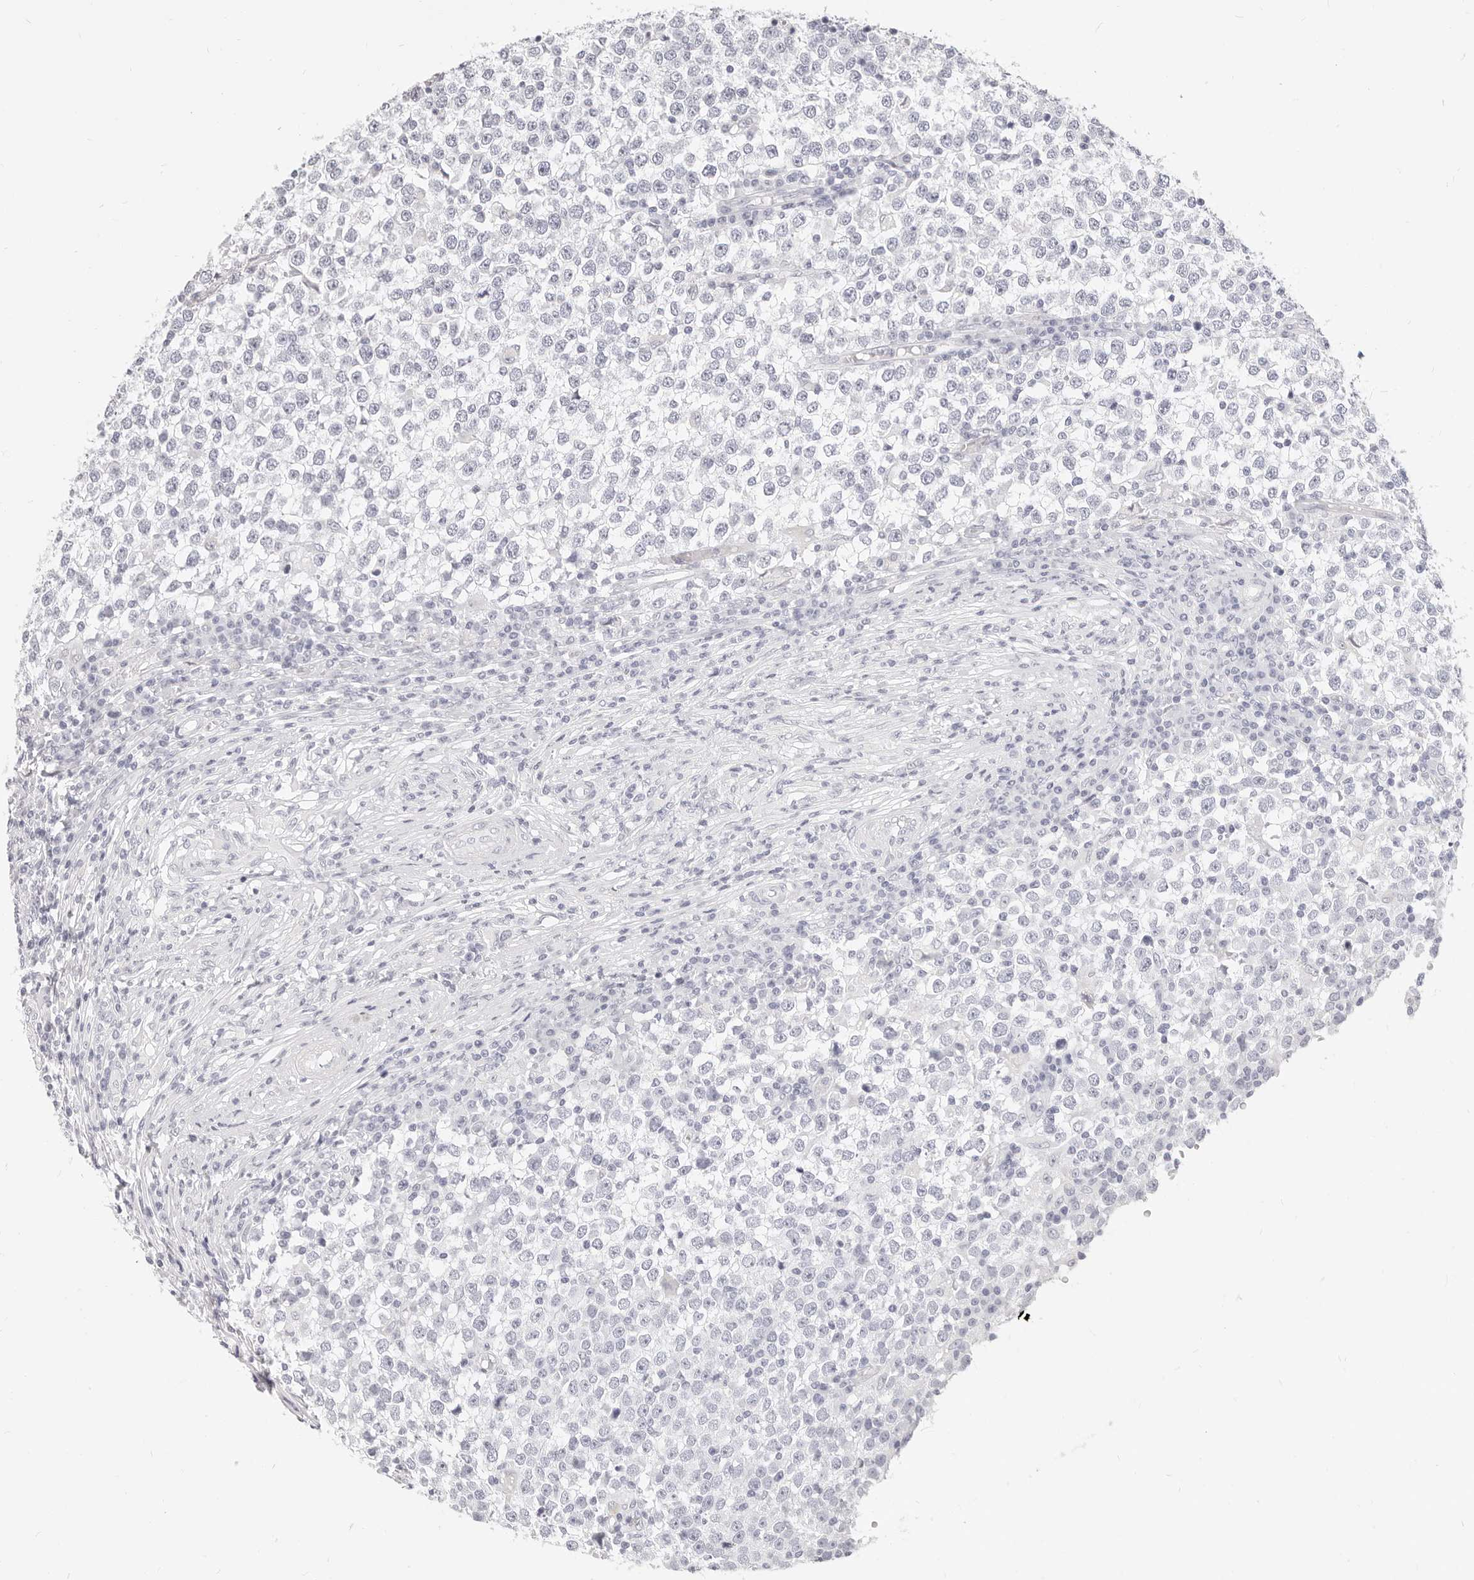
{"staining": {"intensity": "negative", "quantity": "none", "location": "none"}, "tissue": "testis cancer", "cell_type": "Tumor cells", "image_type": "cancer", "snomed": [{"axis": "morphology", "description": "Seminoma, NOS"}, {"axis": "topography", "description": "Testis"}], "caption": "Immunohistochemical staining of testis cancer (seminoma) shows no significant positivity in tumor cells.", "gene": "CAMP", "patient": {"sex": "male", "age": 65}}